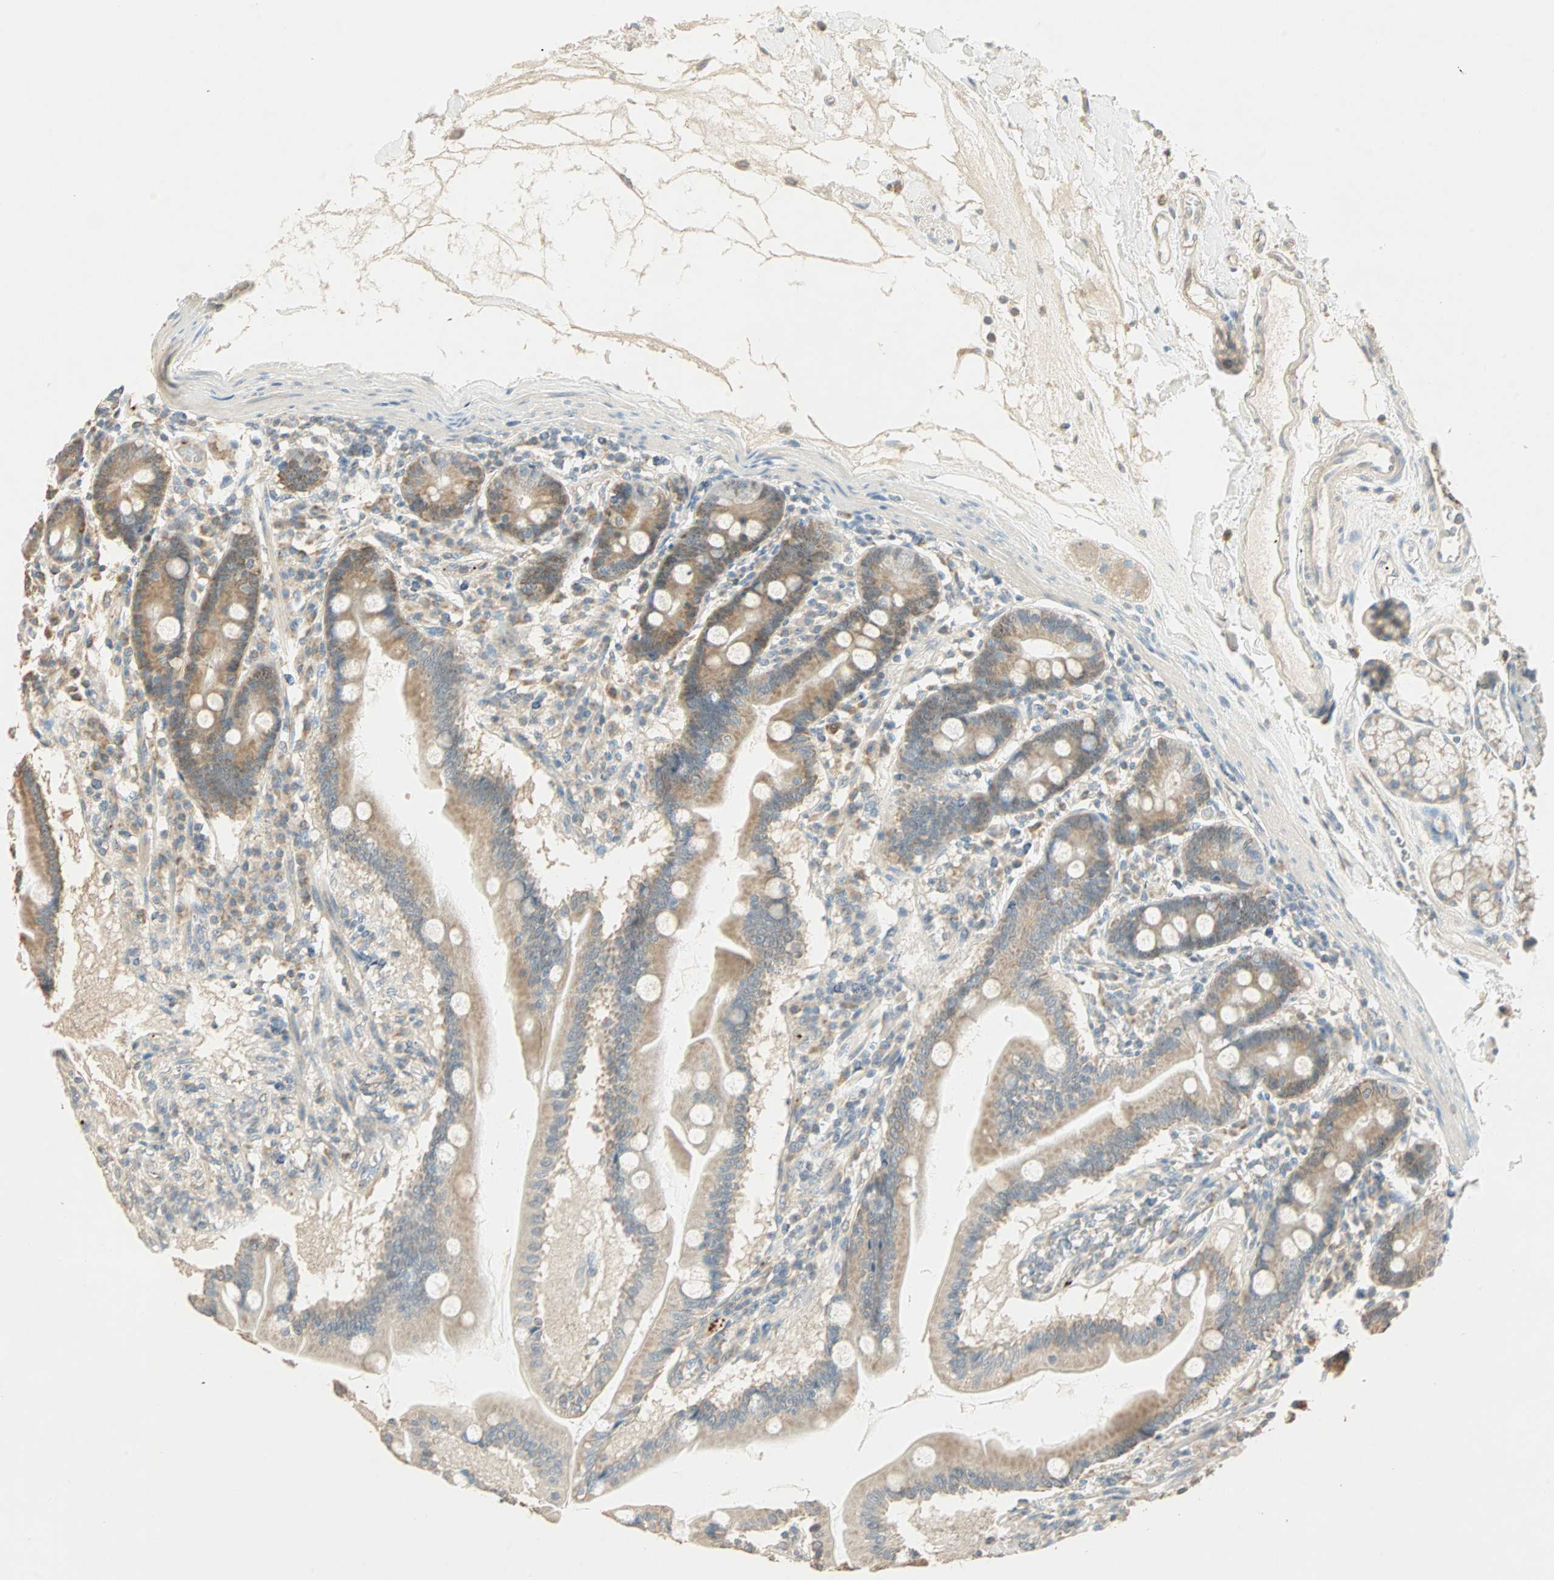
{"staining": {"intensity": "moderate", "quantity": "25%-75%", "location": "cytoplasmic/membranous,nuclear"}, "tissue": "duodenum", "cell_type": "Glandular cells", "image_type": "normal", "snomed": [{"axis": "morphology", "description": "Normal tissue, NOS"}, {"axis": "topography", "description": "Duodenum"}], "caption": "Protein expression by immunohistochemistry (IHC) reveals moderate cytoplasmic/membranous,nuclear positivity in about 25%-75% of glandular cells in normal duodenum. (Stains: DAB (3,3'-diaminobenzidine) in brown, nuclei in blue, Microscopy: brightfield microscopy at high magnification).", "gene": "RAD18", "patient": {"sex": "female", "age": 64}}